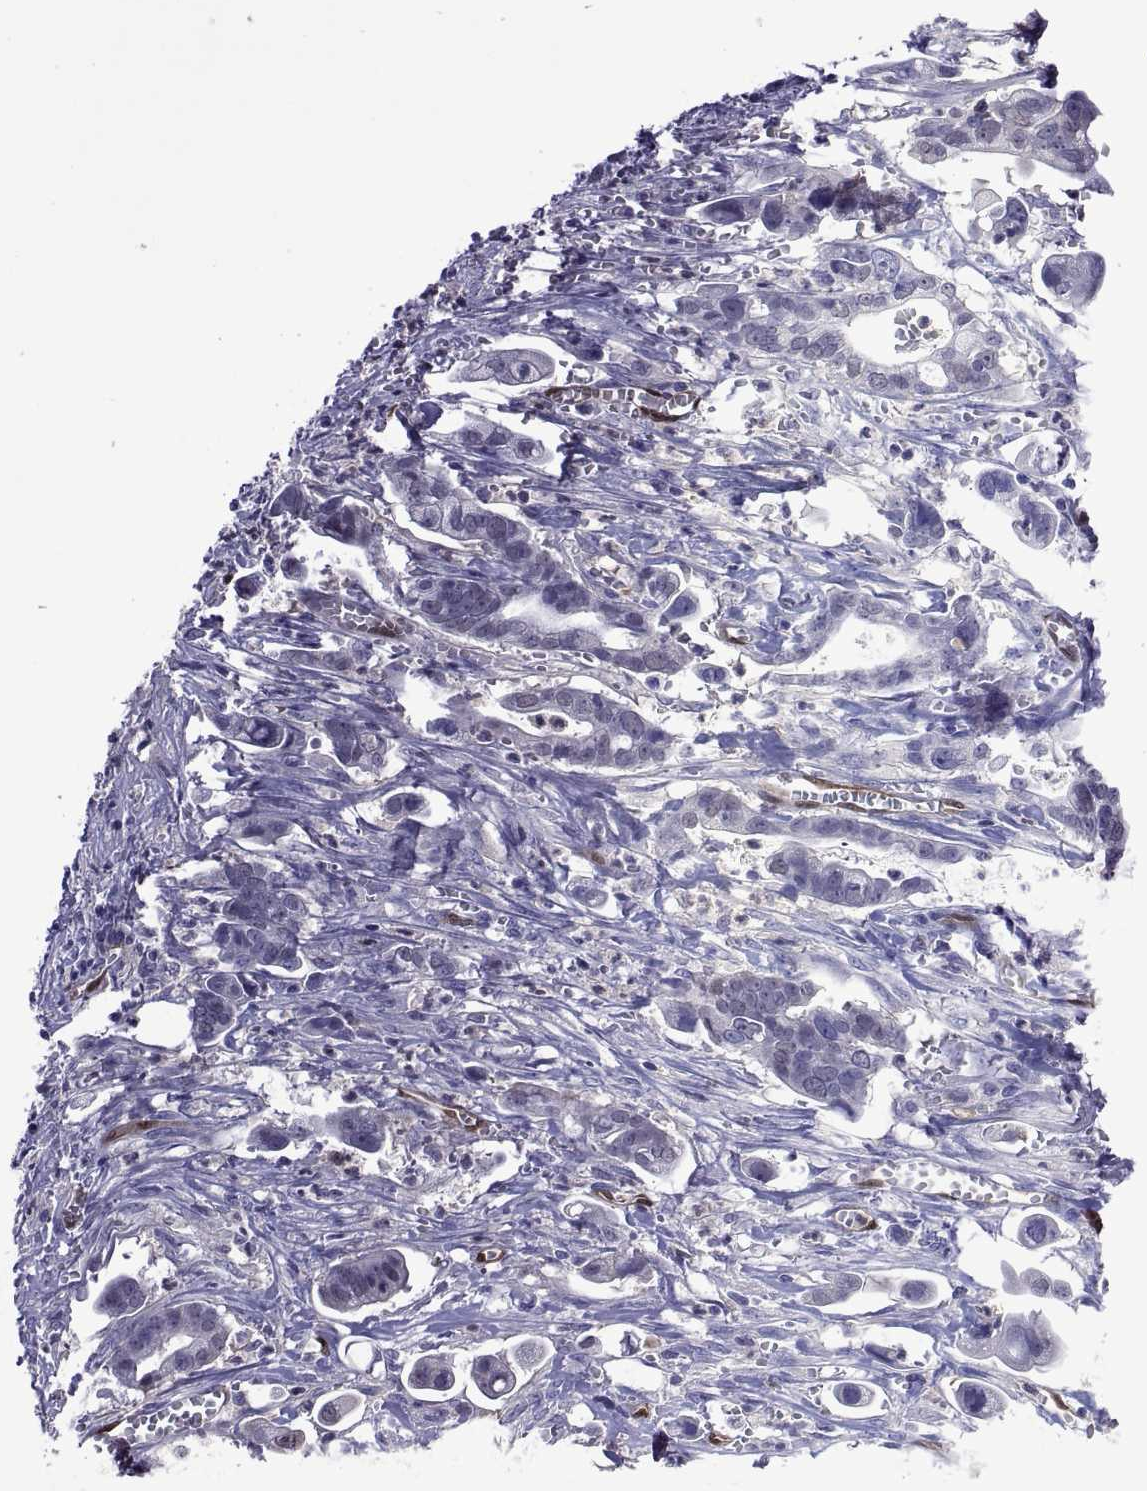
{"staining": {"intensity": "negative", "quantity": "none", "location": "none"}, "tissue": "pancreatic cancer", "cell_type": "Tumor cells", "image_type": "cancer", "snomed": [{"axis": "morphology", "description": "Adenocarcinoma, NOS"}, {"axis": "topography", "description": "Pancreas"}], "caption": "This is an immunohistochemistry (IHC) micrograph of human pancreatic adenocarcinoma. There is no expression in tumor cells.", "gene": "LCN9", "patient": {"sex": "male", "age": 61}}